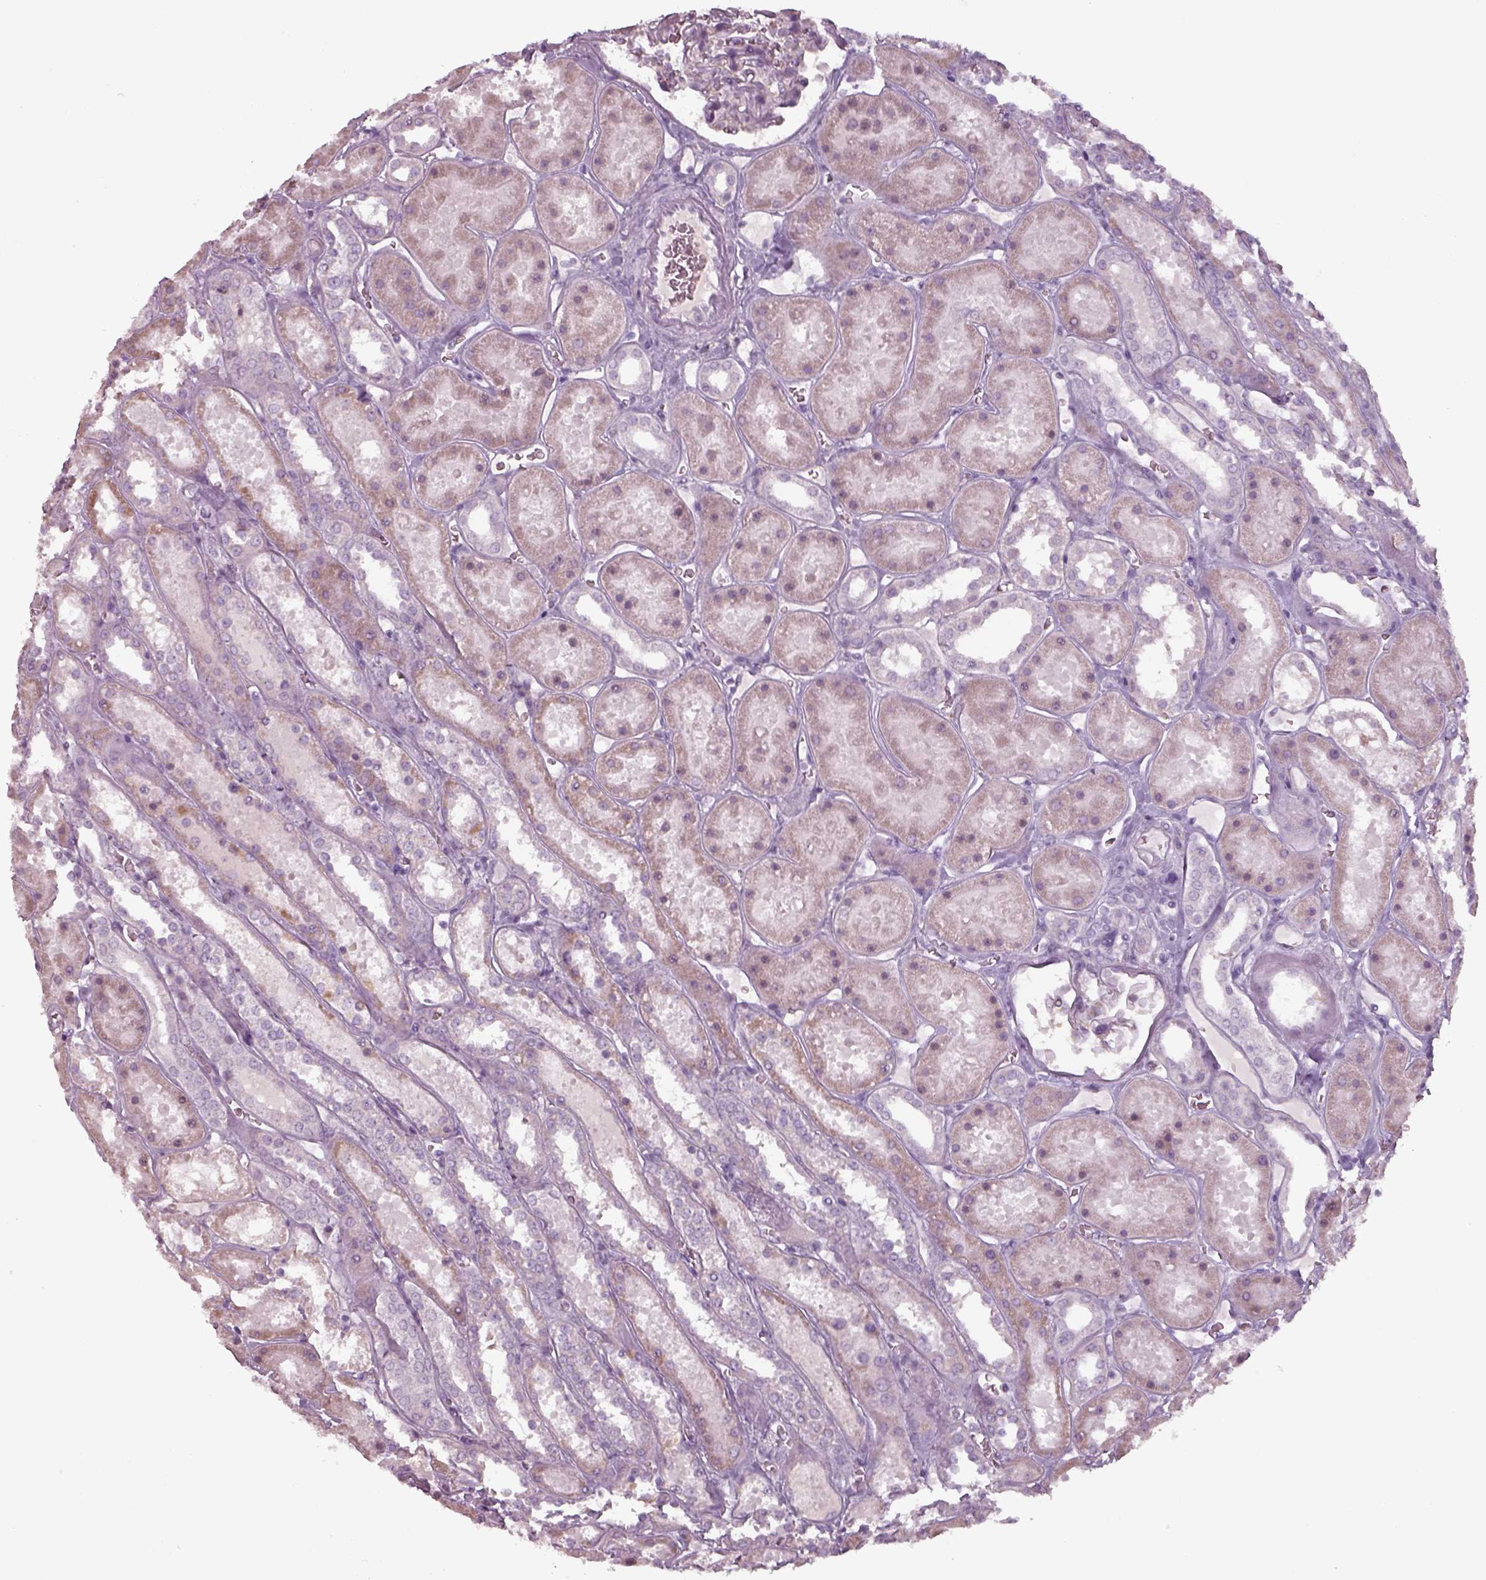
{"staining": {"intensity": "negative", "quantity": "none", "location": "none"}, "tissue": "kidney", "cell_type": "Cells in glomeruli", "image_type": "normal", "snomed": [{"axis": "morphology", "description": "Normal tissue, NOS"}, {"axis": "topography", "description": "Kidney"}], "caption": "Immunohistochemical staining of benign kidney demonstrates no significant staining in cells in glomeruli. The staining is performed using DAB brown chromogen with nuclei counter-stained in using hematoxylin.", "gene": "SEPTIN14", "patient": {"sex": "female", "age": 41}}